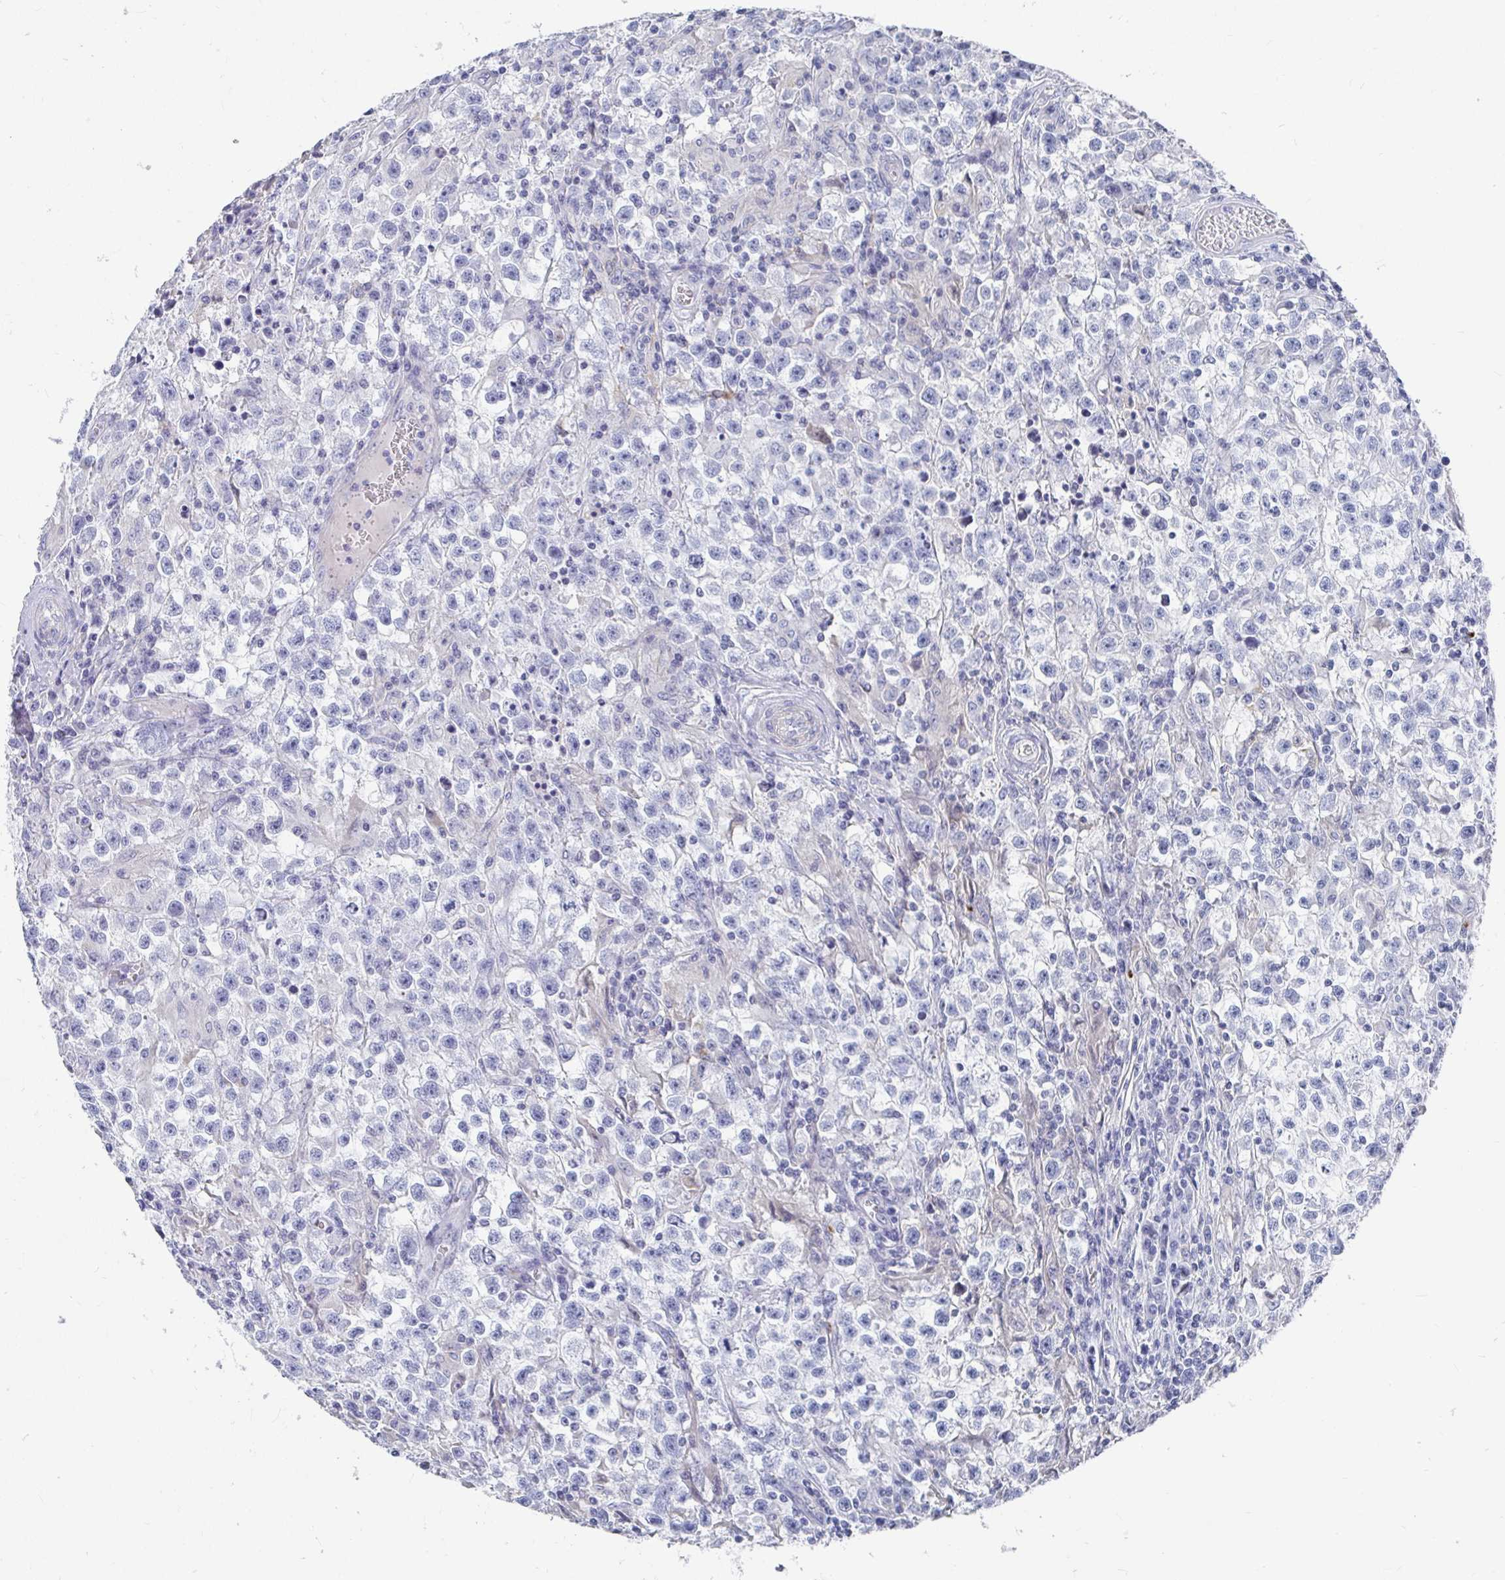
{"staining": {"intensity": "negative", "quantity": "none", "location": "none"}, "tissue": "testis cancer", "cell_type": "Tumor cells", "image_type": "cancer", "snomed": [{"axis": "morphology", "description": "Seminoma, NOS"}, {"axis": "topography", "description": "Testis"}], "caption": "High magnification brightfield microscopy of testis cancer (seminoma) stained with DAB (brown) and counterstained with hematoxylin (blue): tumor cells show no significant expression.", "gene": "ZFP82", "patient": {"sex": "male", "age": 31}}